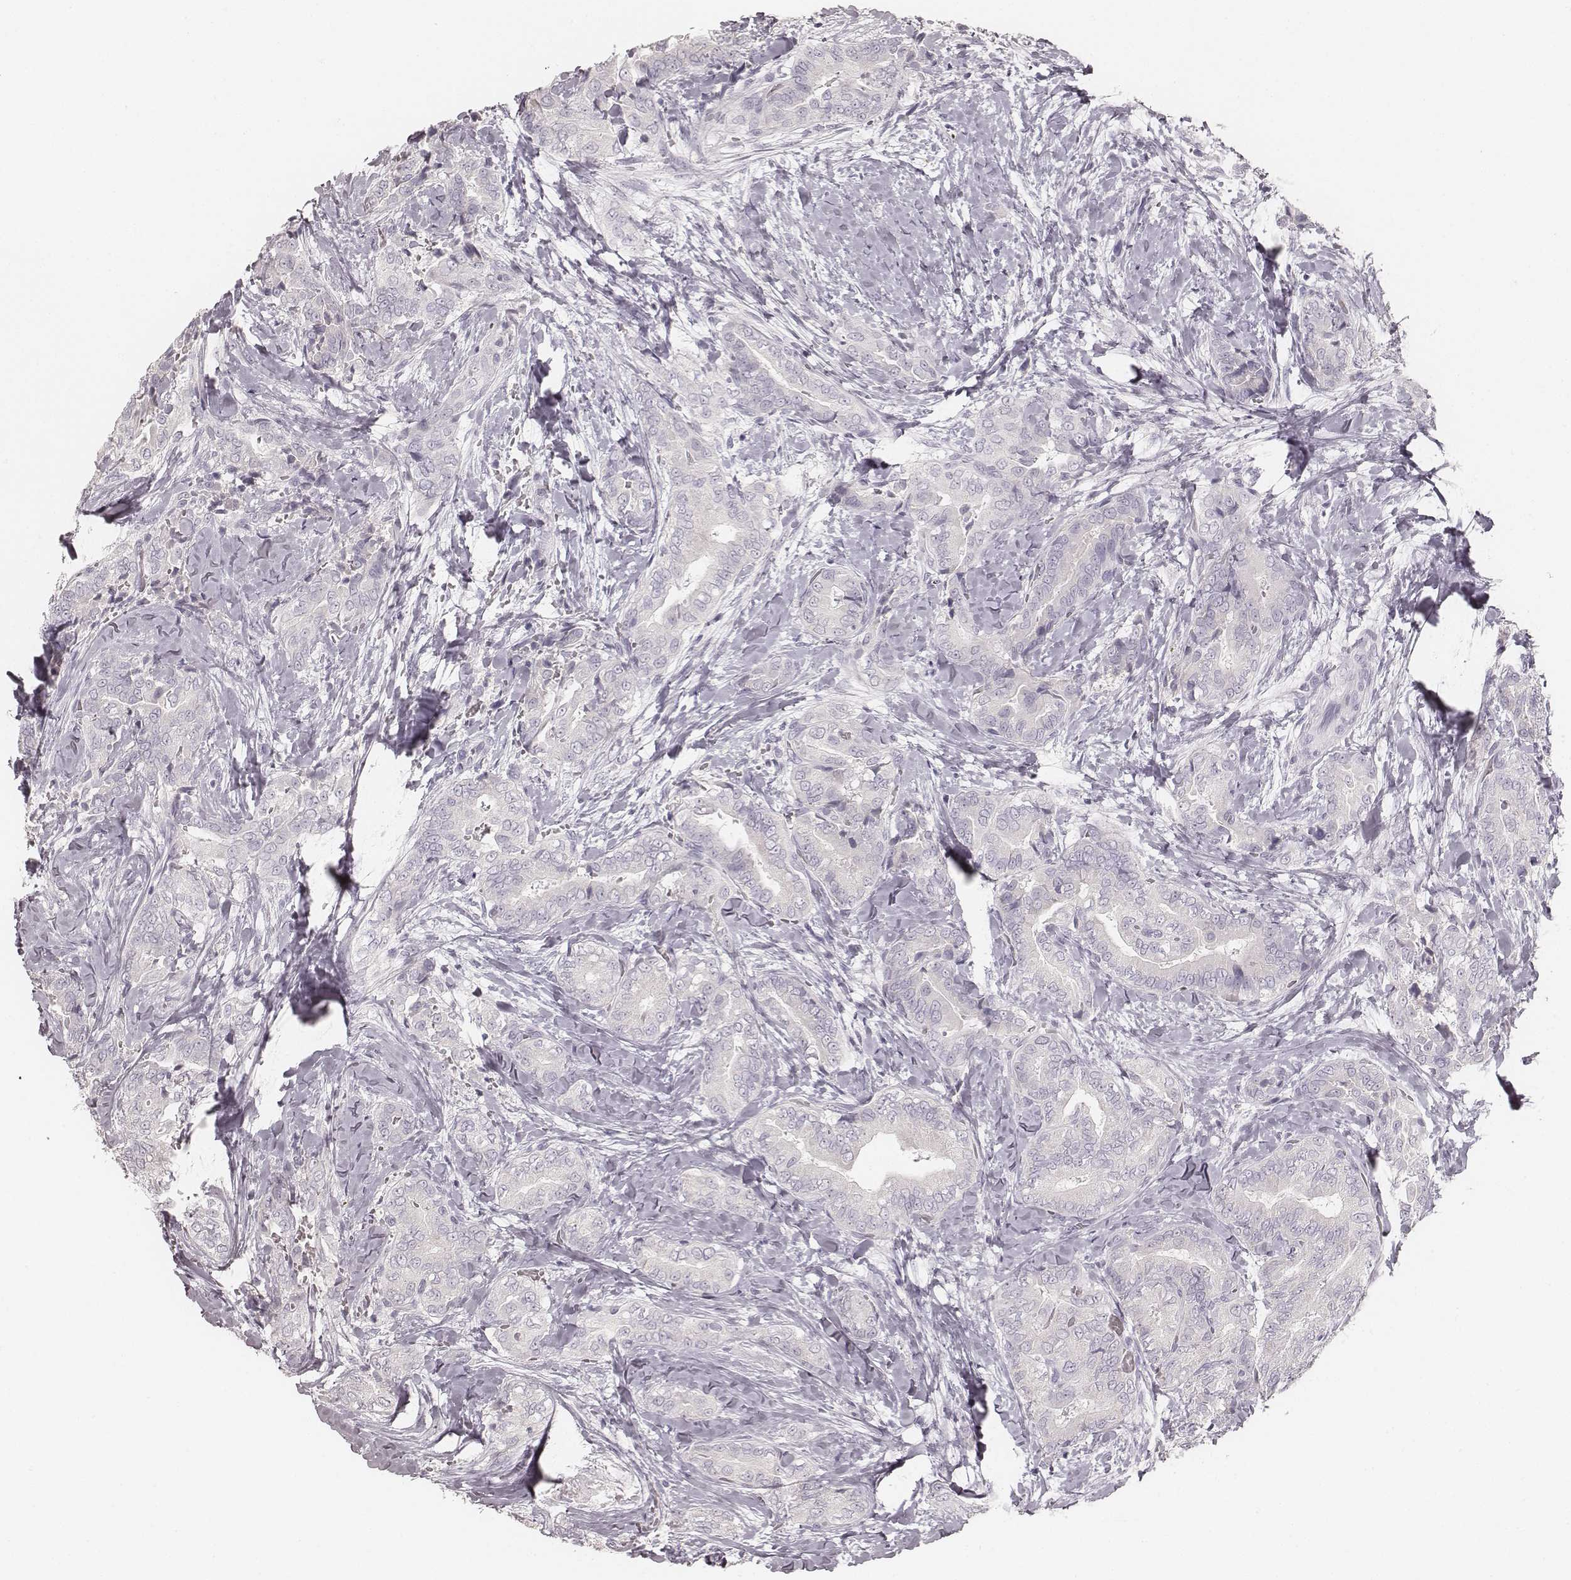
{"staining": {"intensity": "negative", "quantity": "none", "location": "none"}, "tissue": "thyroid cancer", "cell_type": "Tumor cells", "image_type": "cancer", "snomed": [{"axis": "morphology", "description": "Papillary adenocarcinoma, NOS"}, {"axis": "topography", "description": "Thyroid gland"}], "caption": "Immunohistochemical staining of papillary adenocarcinoma (thyroid) demonstrates no significant staining in tumor cells. (DAB (3,3'-diaminobenzidine) immunohistochemistry (IHC), high magnification).", "gene": "KRT31", "patient": {"sex": "male", "age": 61}}